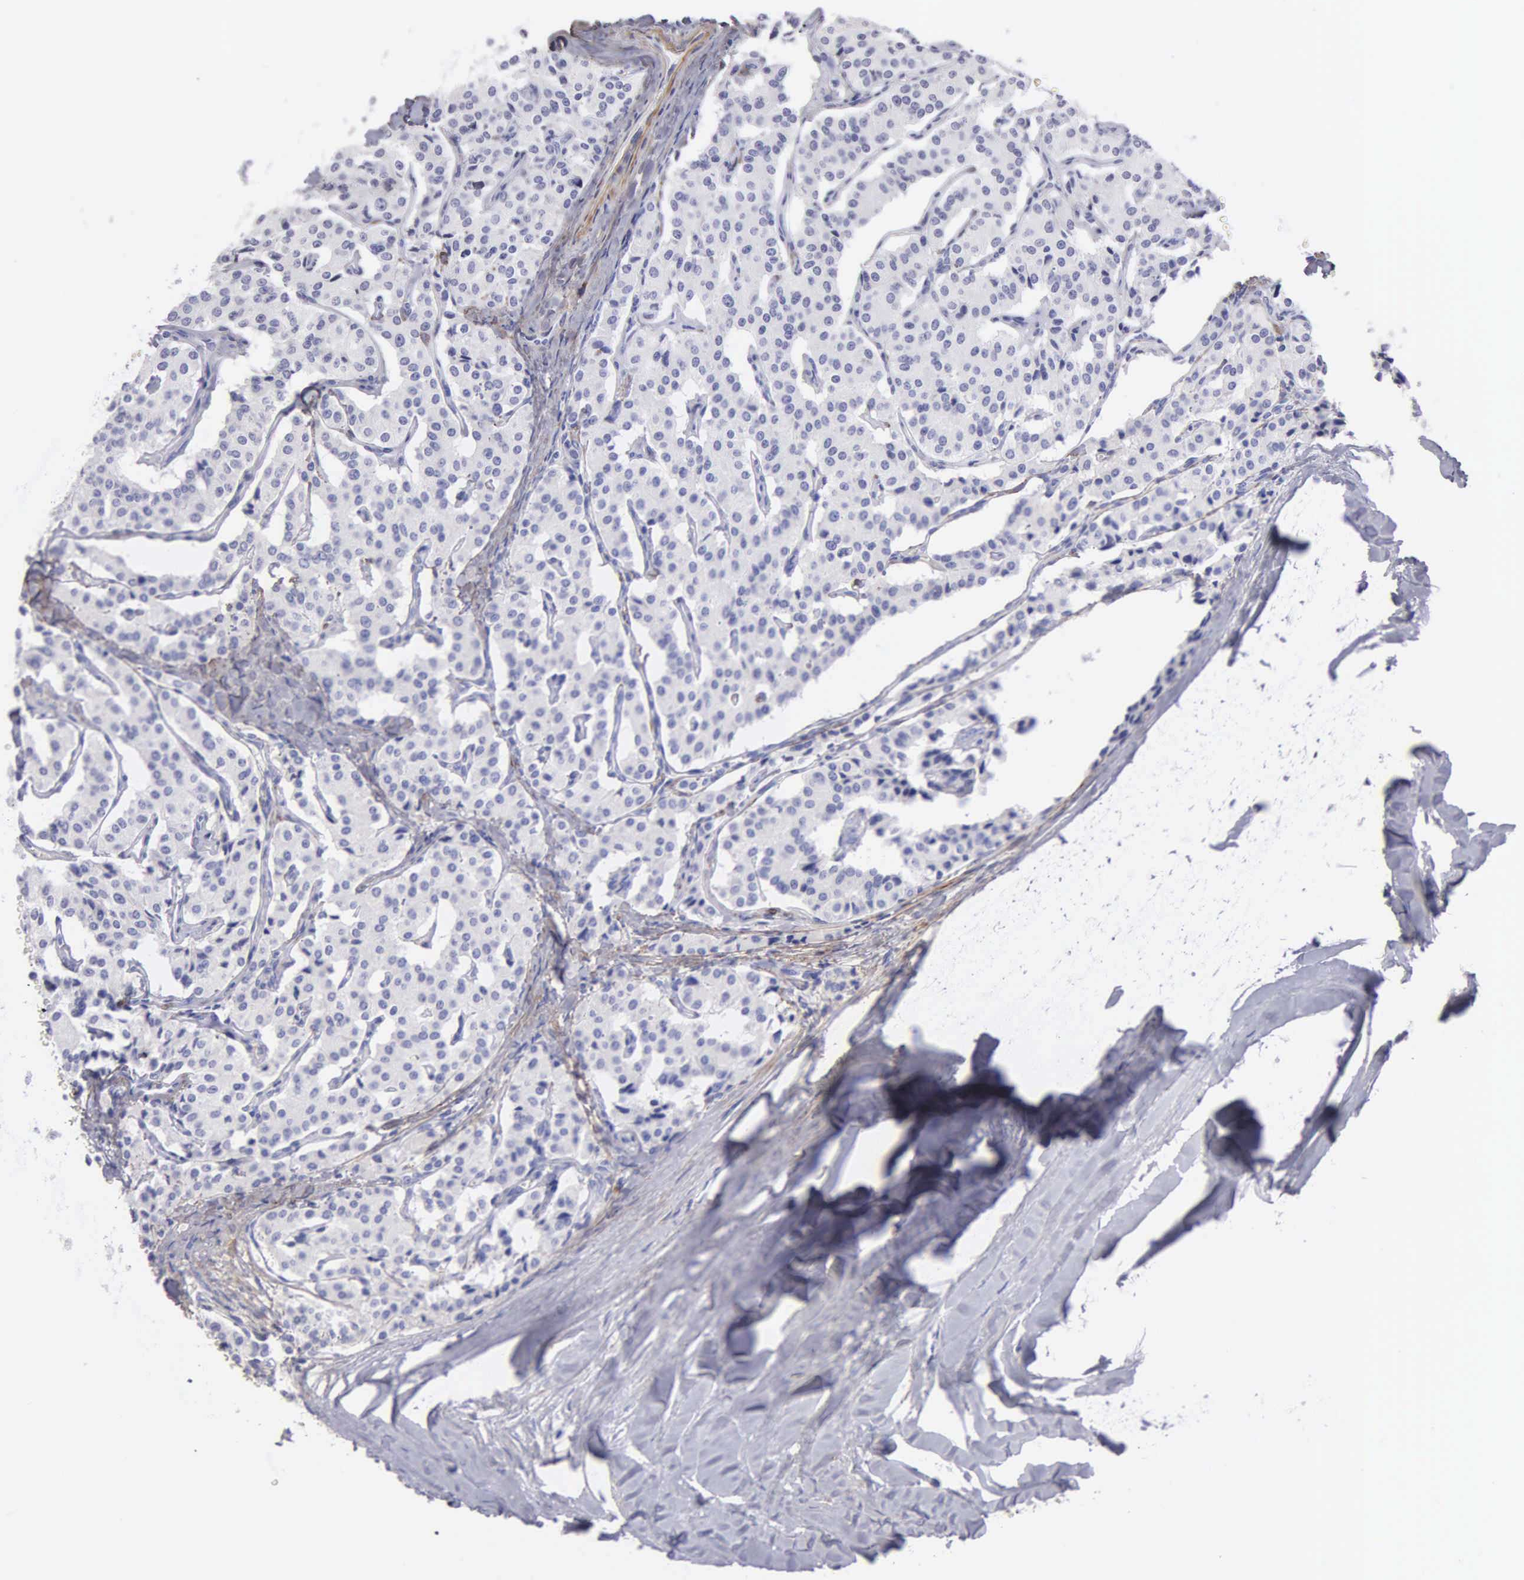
{"staining": {"intensity": "negative", "quantity": "none", "location": "none"}, "tissue": "carcinoid", "cell_type": "Tumor cells", "image_type": "cancer", "snomed": [{"axis": "morphology", "description": "Carcinoid, malignant, NOS"}, {"axis": "topography", "description": "Bronchus"}], "caption": "This is an immunohistochemistry histopathology image of human carcinoid. There is no positivity in tumor cells.", "gene": "FBLN5", "patient": {"sex": "male", "age": 55}}